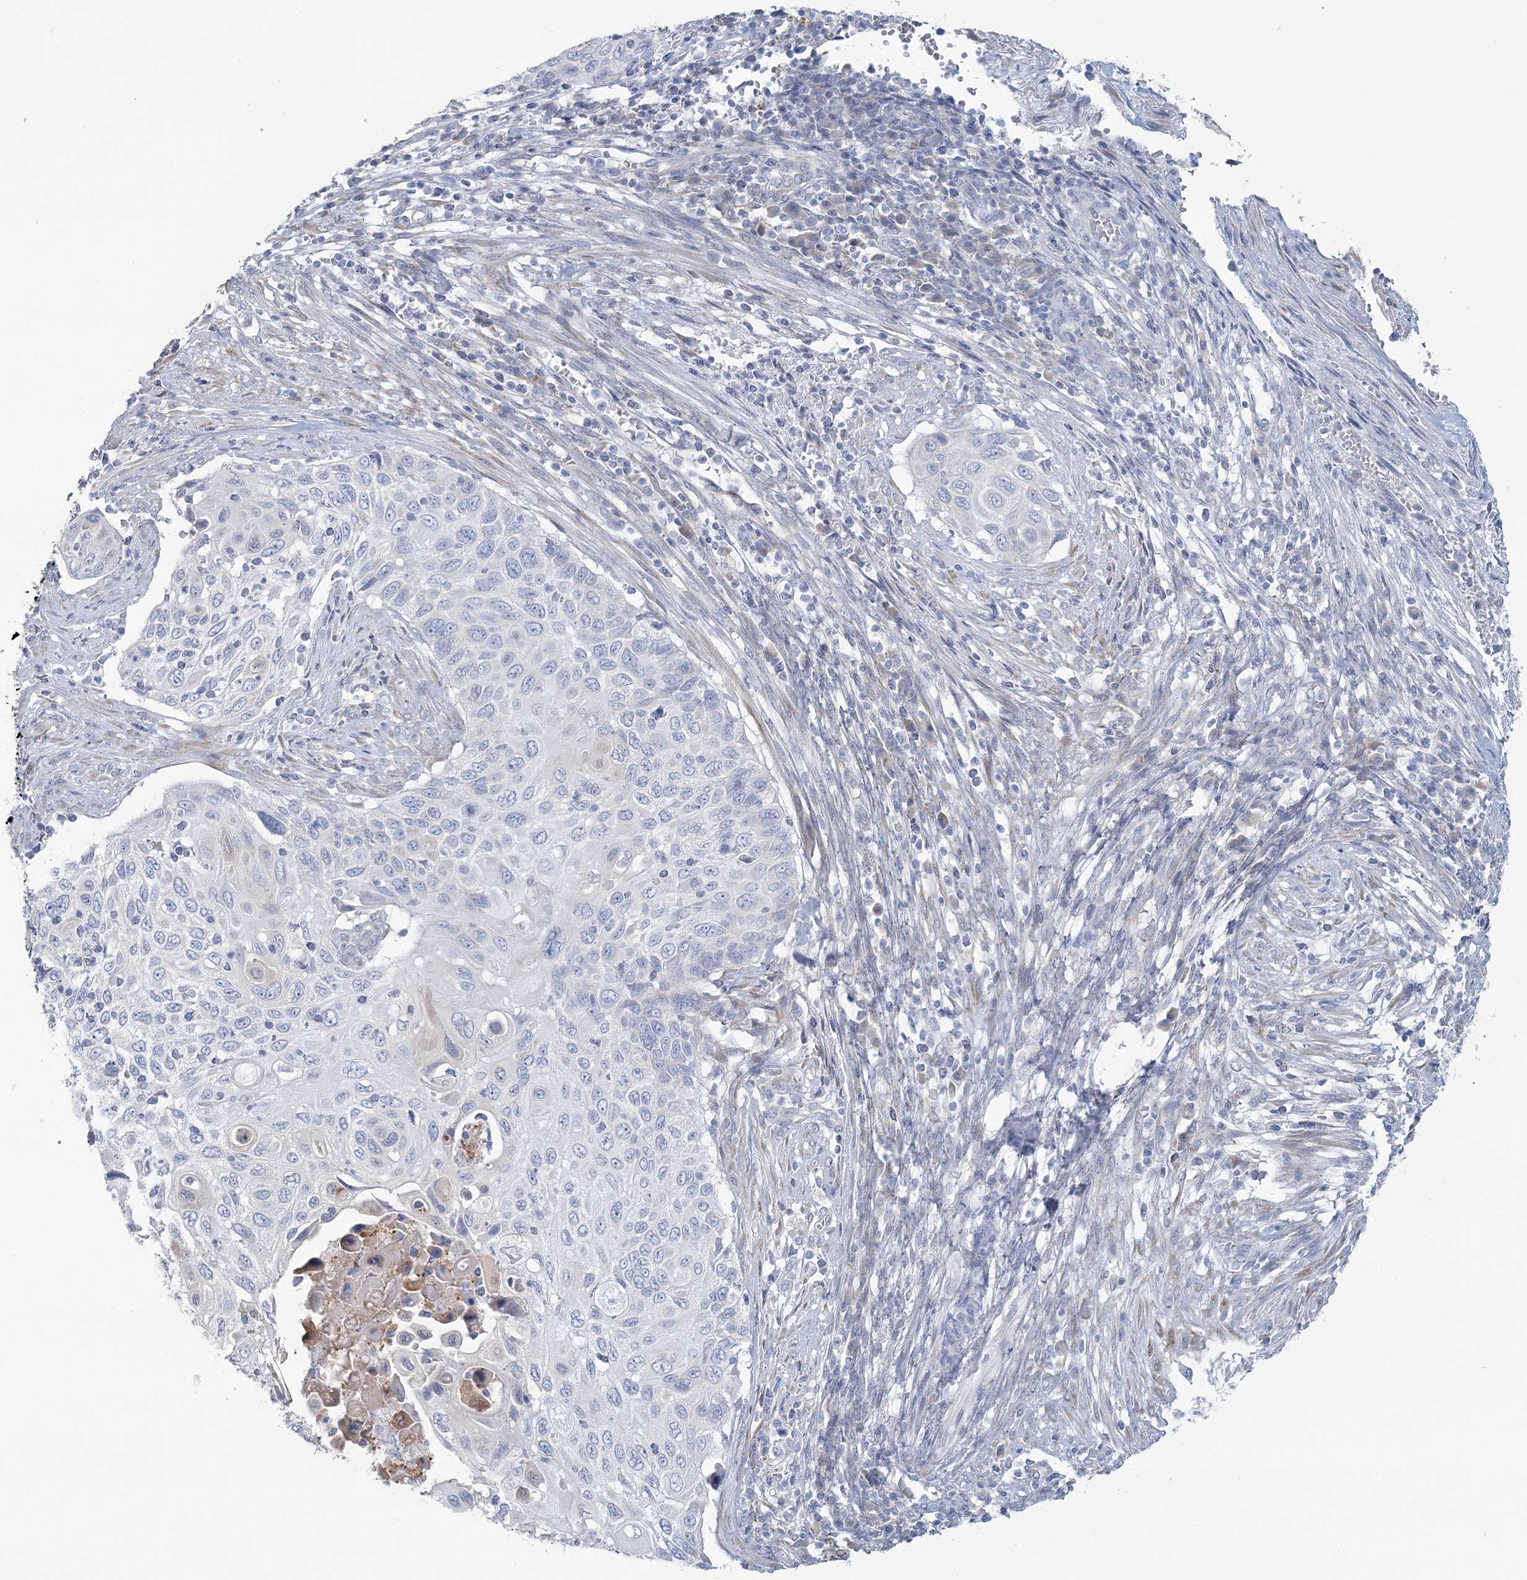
{"staining": {"intensity": "negative", "quantity": "none", "location": "none"}, "tissue": "cervical cancer", "cell_type": "Tumor cells", "image_type": "cancer", "snomed": [{"axis": "morphology", "description": "Squamous cell carcinoma, NOS"}, {"axis": "topography", "description": "Cervix"}], "caption": "This is a micrograph of IHC staining of cervical cancer, which shows no staining in tumor cells.", "gene": "CMBL", "patient": {"sex": "female", "age": 70}}